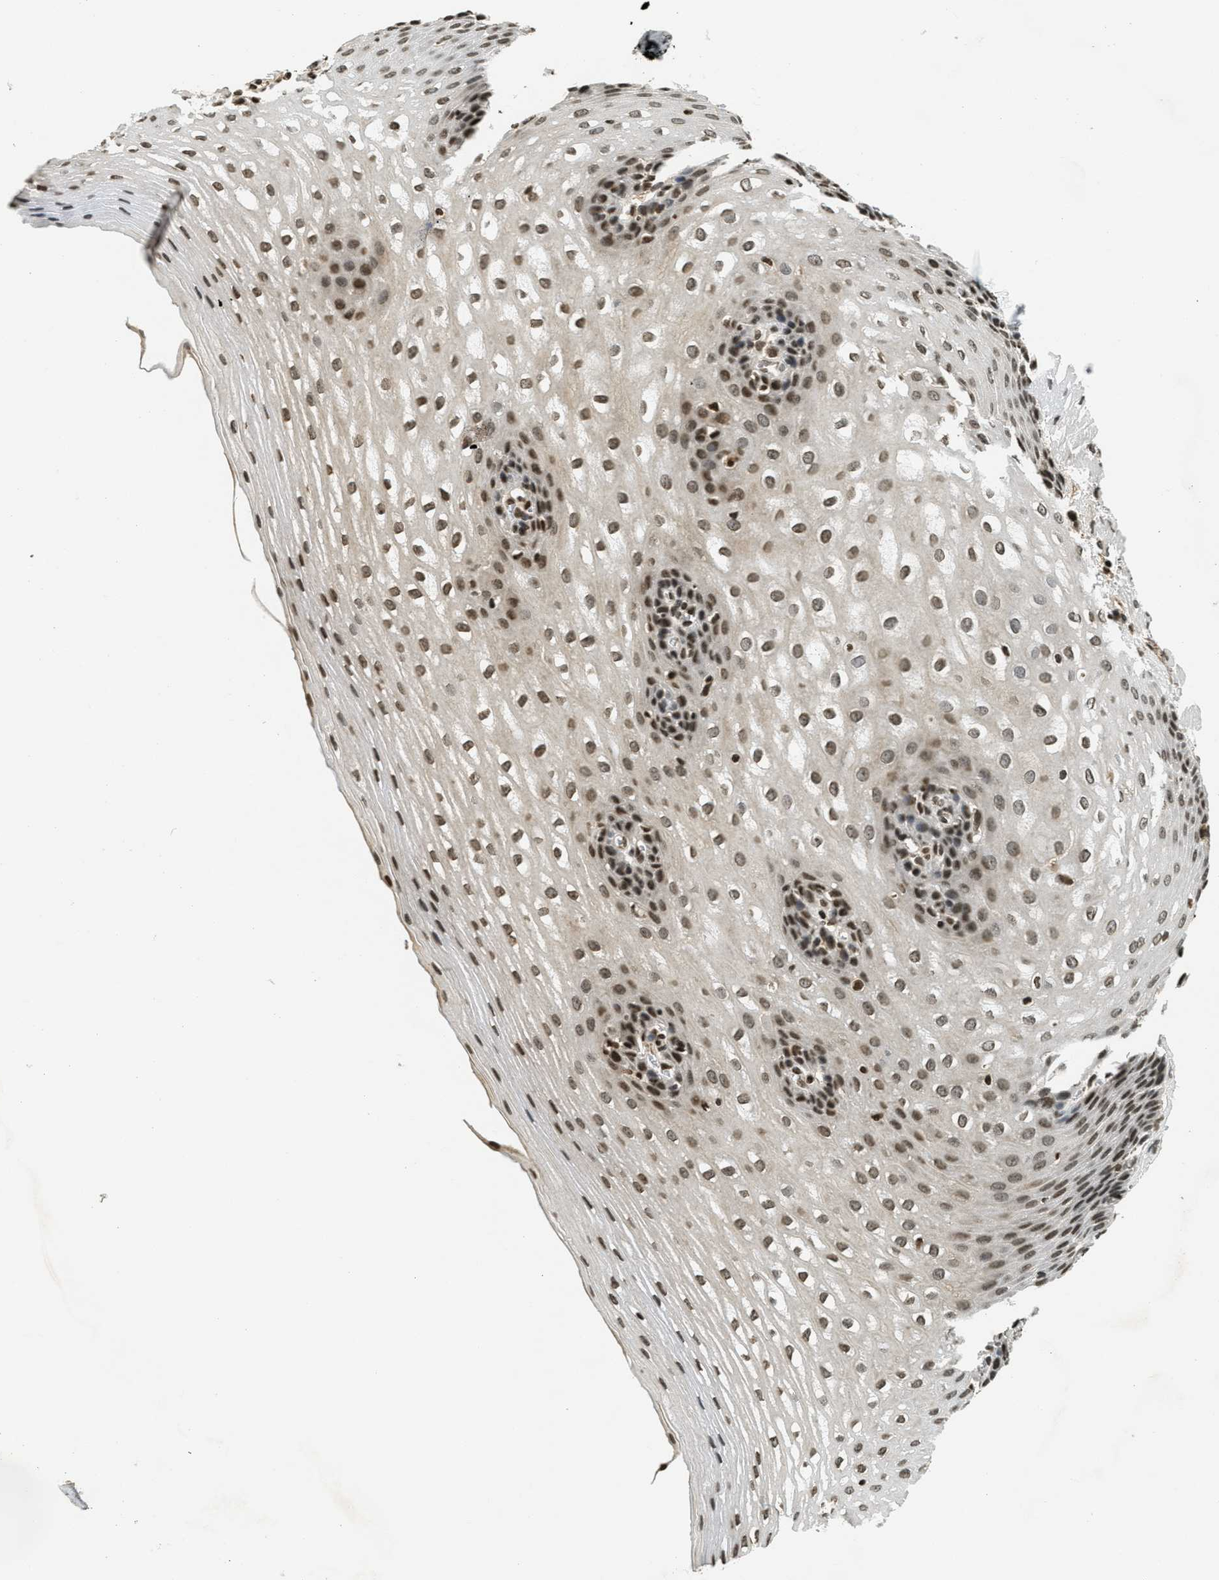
{"staining": {"intensity": "moderate", "quantity": ">75%", "location": "nuclear"}, "tissue": "esophagus", "cell_type": "Squamous epithelial cells", "image_type": "normal", "snomed": [{"axis": "morphology", "description": "Normal tissue, NOS"}, {"axis": "topography", "description": "Esophagus"}], "caption": "Immunohistochemistry (IHC) image of normal human esophagus stained for a protein (brown), which reveals medium levels of moderate nuclear expression in about >75% of squamous epithelial cells.", "gene": "LDB2", "patient": {"sex": "male", "age": 48}}